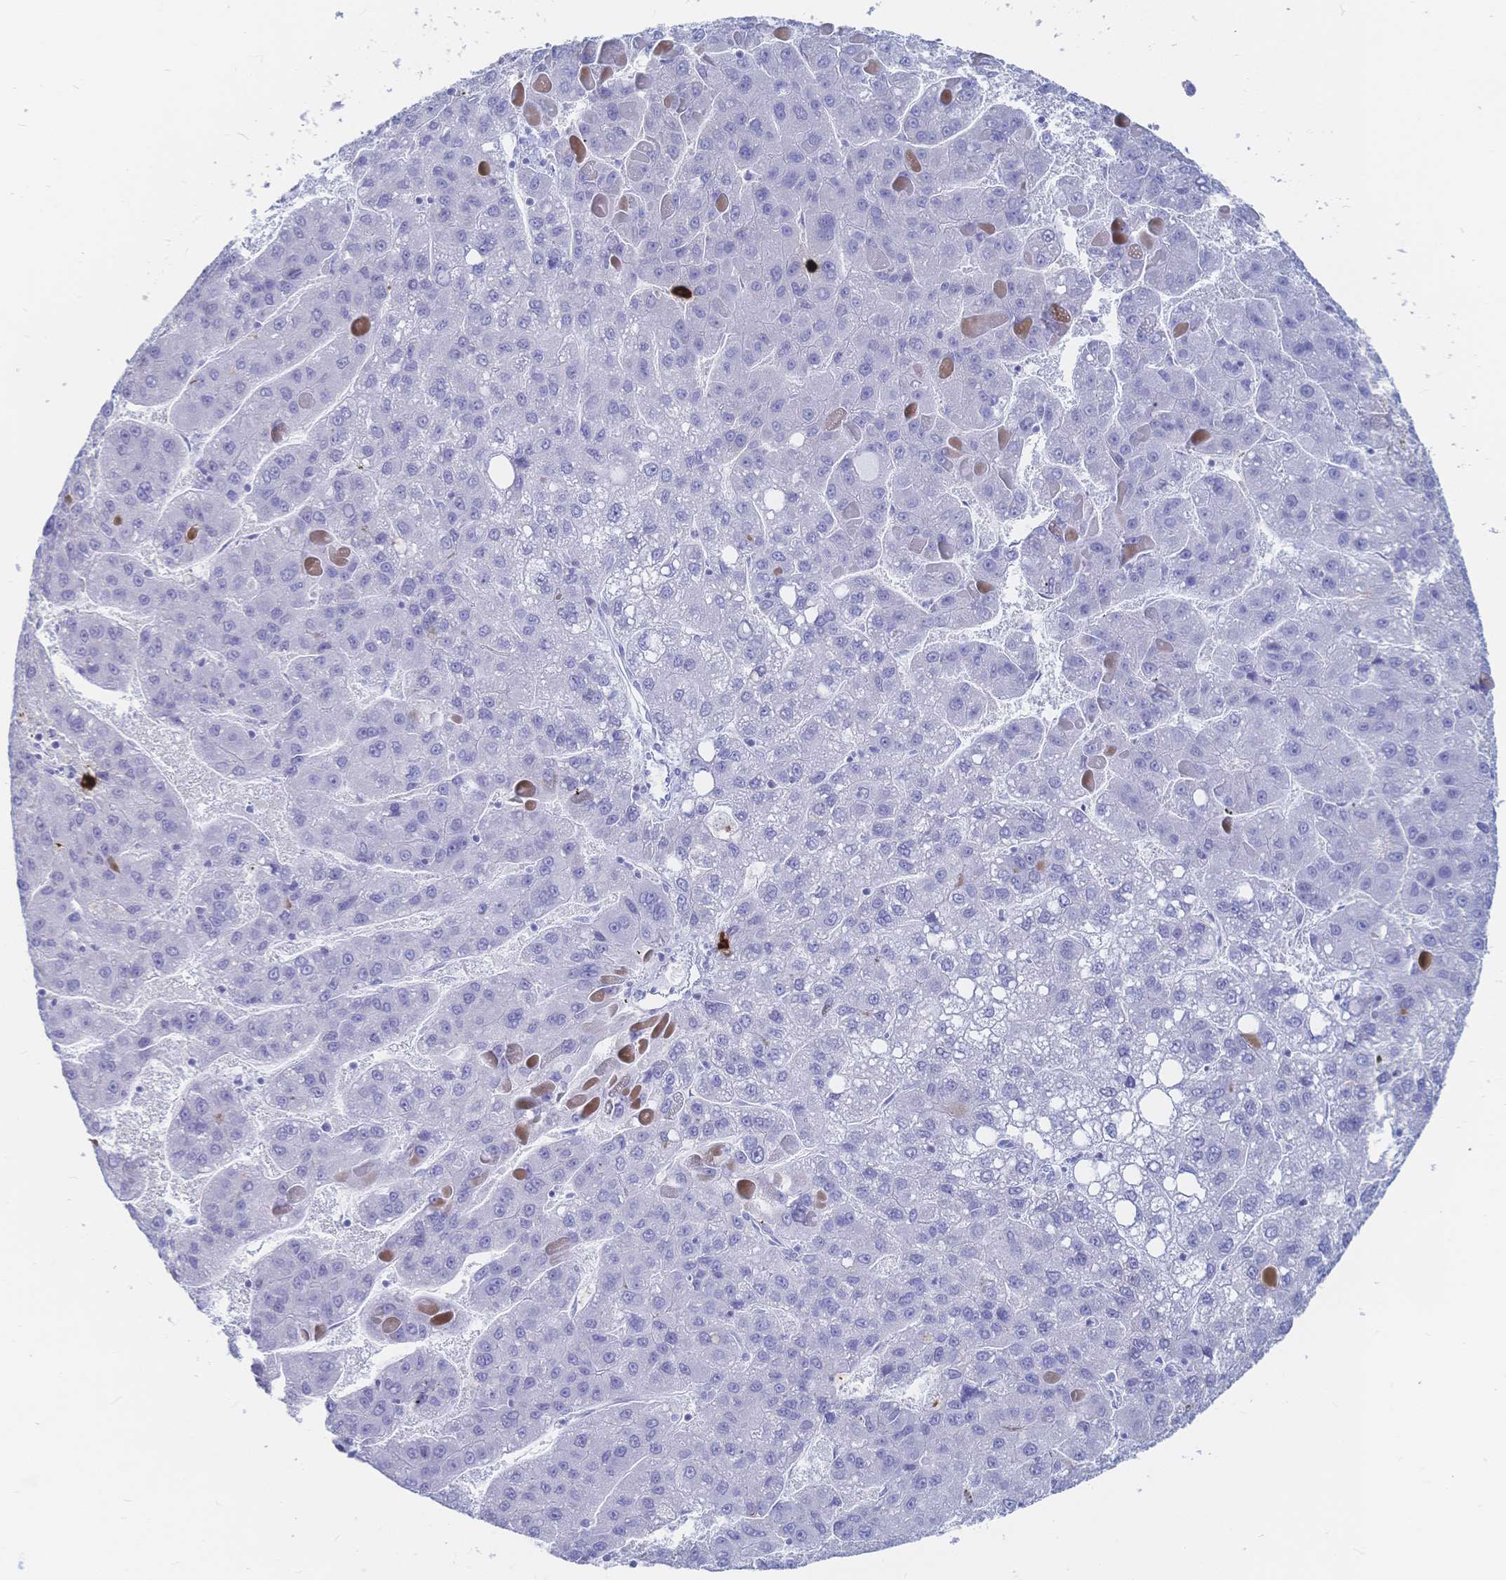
{"staining": {"intensity": "negative", "quantity": "none", "location": "none"}, "tissue": "liver cancer", "cell_type": "Tumor cells", "image_type": "cancer", "snomed": [{"axis": "morphology", "description": "Carcinoma, Hepatocellular, NOS"}, {"axis": "topography", "description": "Liver"}], "caption": "This micrograph is of liver cancer stained with IHC to label a protein in brown with the nuclei are counter-stained blue. There is no staining in tumor cells.", "gene": "IL2RB", "patient": {"sex": "female", "age": 82}}